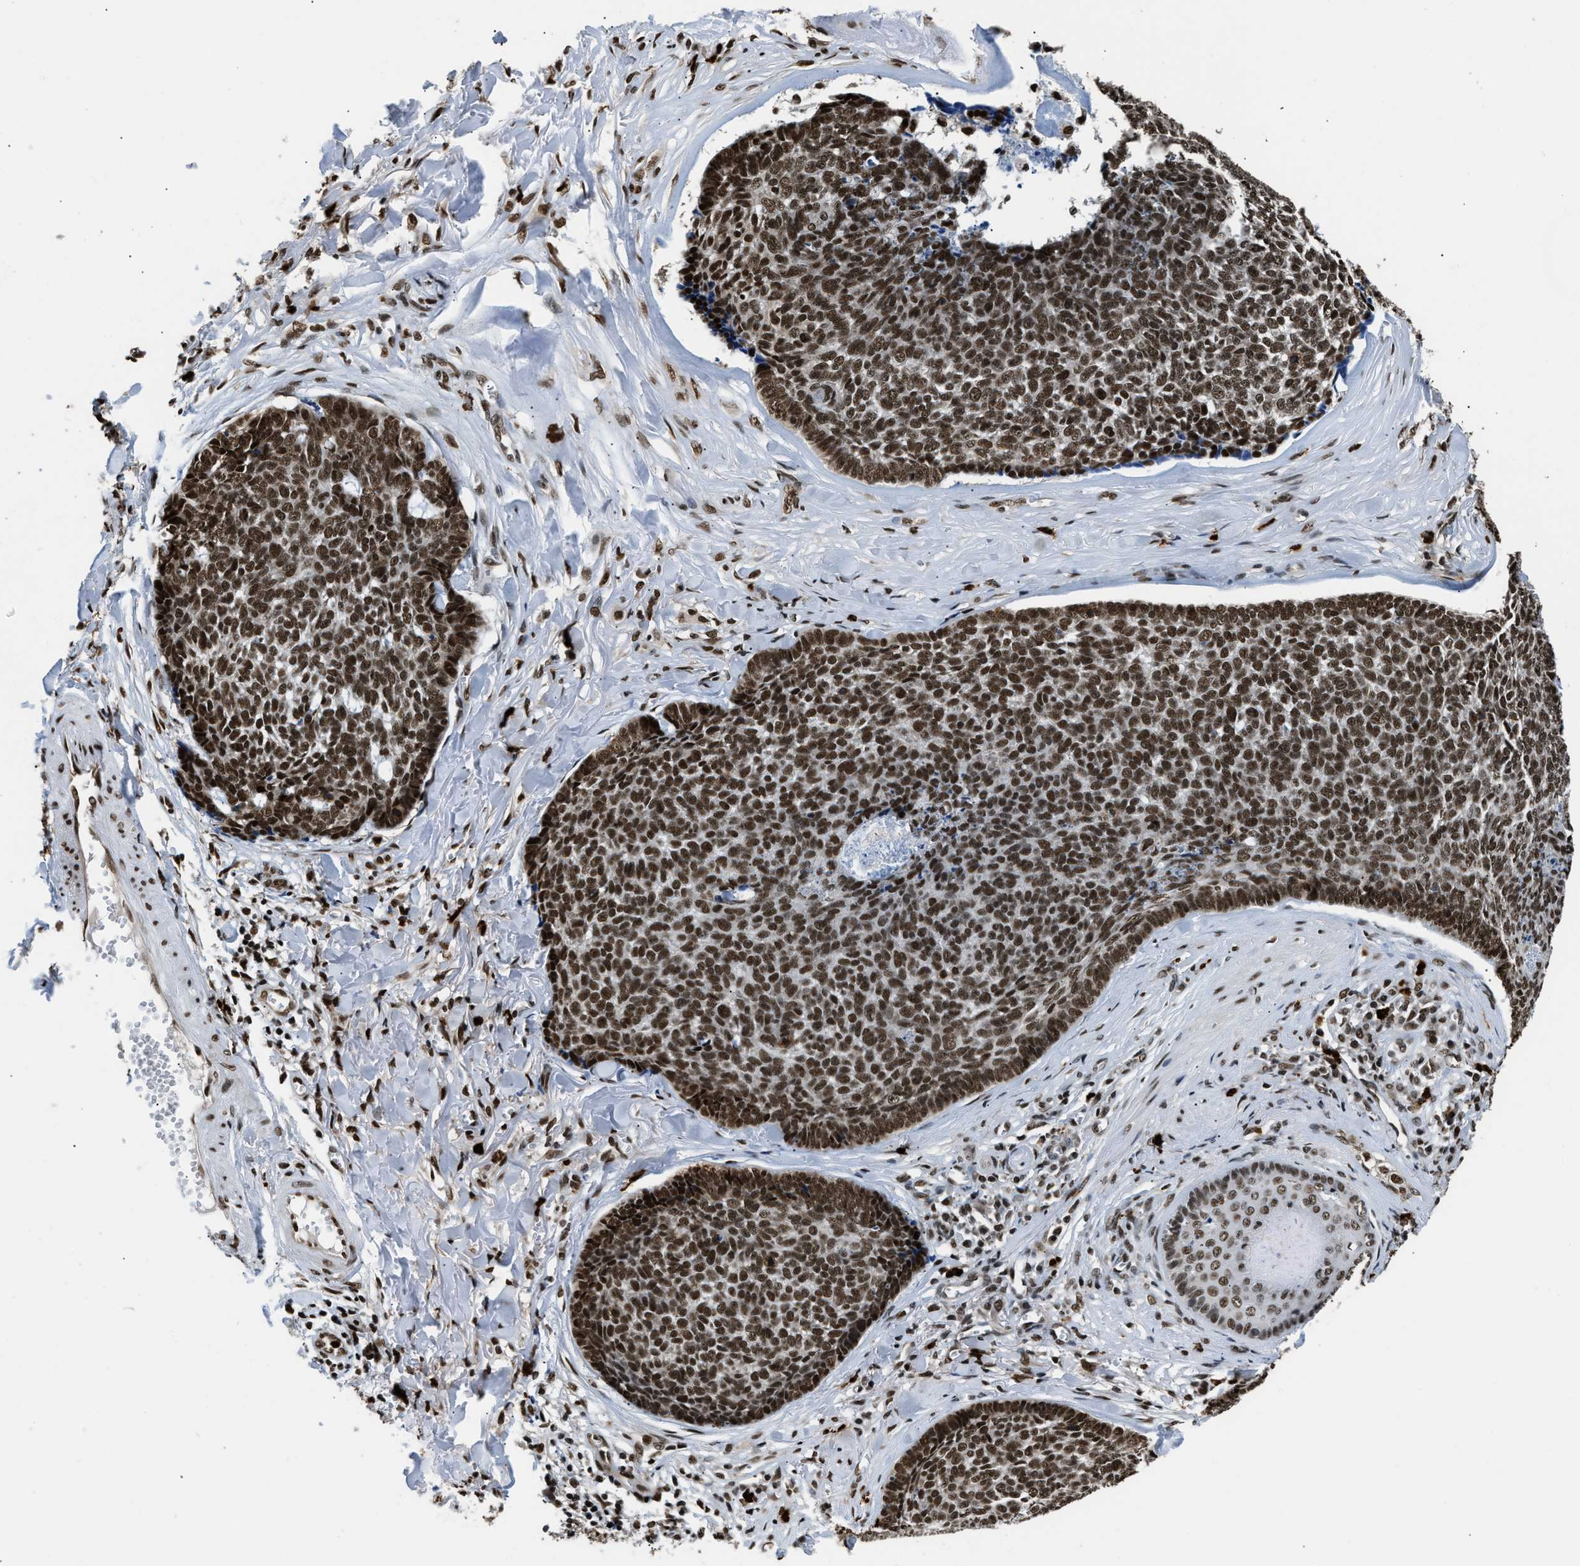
{"staining": {"intensity": "strong", "quantity": ">75%", "location": "nuclear"}, "tissue": "skin cancer", "cell_type": "Tumor cells", "image_type": "cancer", "snomed": [{"axis": "morphology", "description": "Basal cell carcinoma"}, {"axis": "topography", "description": "Skin"}], "caption": "High-magnification brightfield microscopy of skin basal cell carcinoma stained with DAB (3,3'-diaminobenzidine) (brown) and counterstained with hematoxylin (blue). tumor cells exhibit strong nuclear positivity is identified in about>75% of cells.", "gene": "CCNDBP1", "patient": {"sex": "male", "age": 84}}